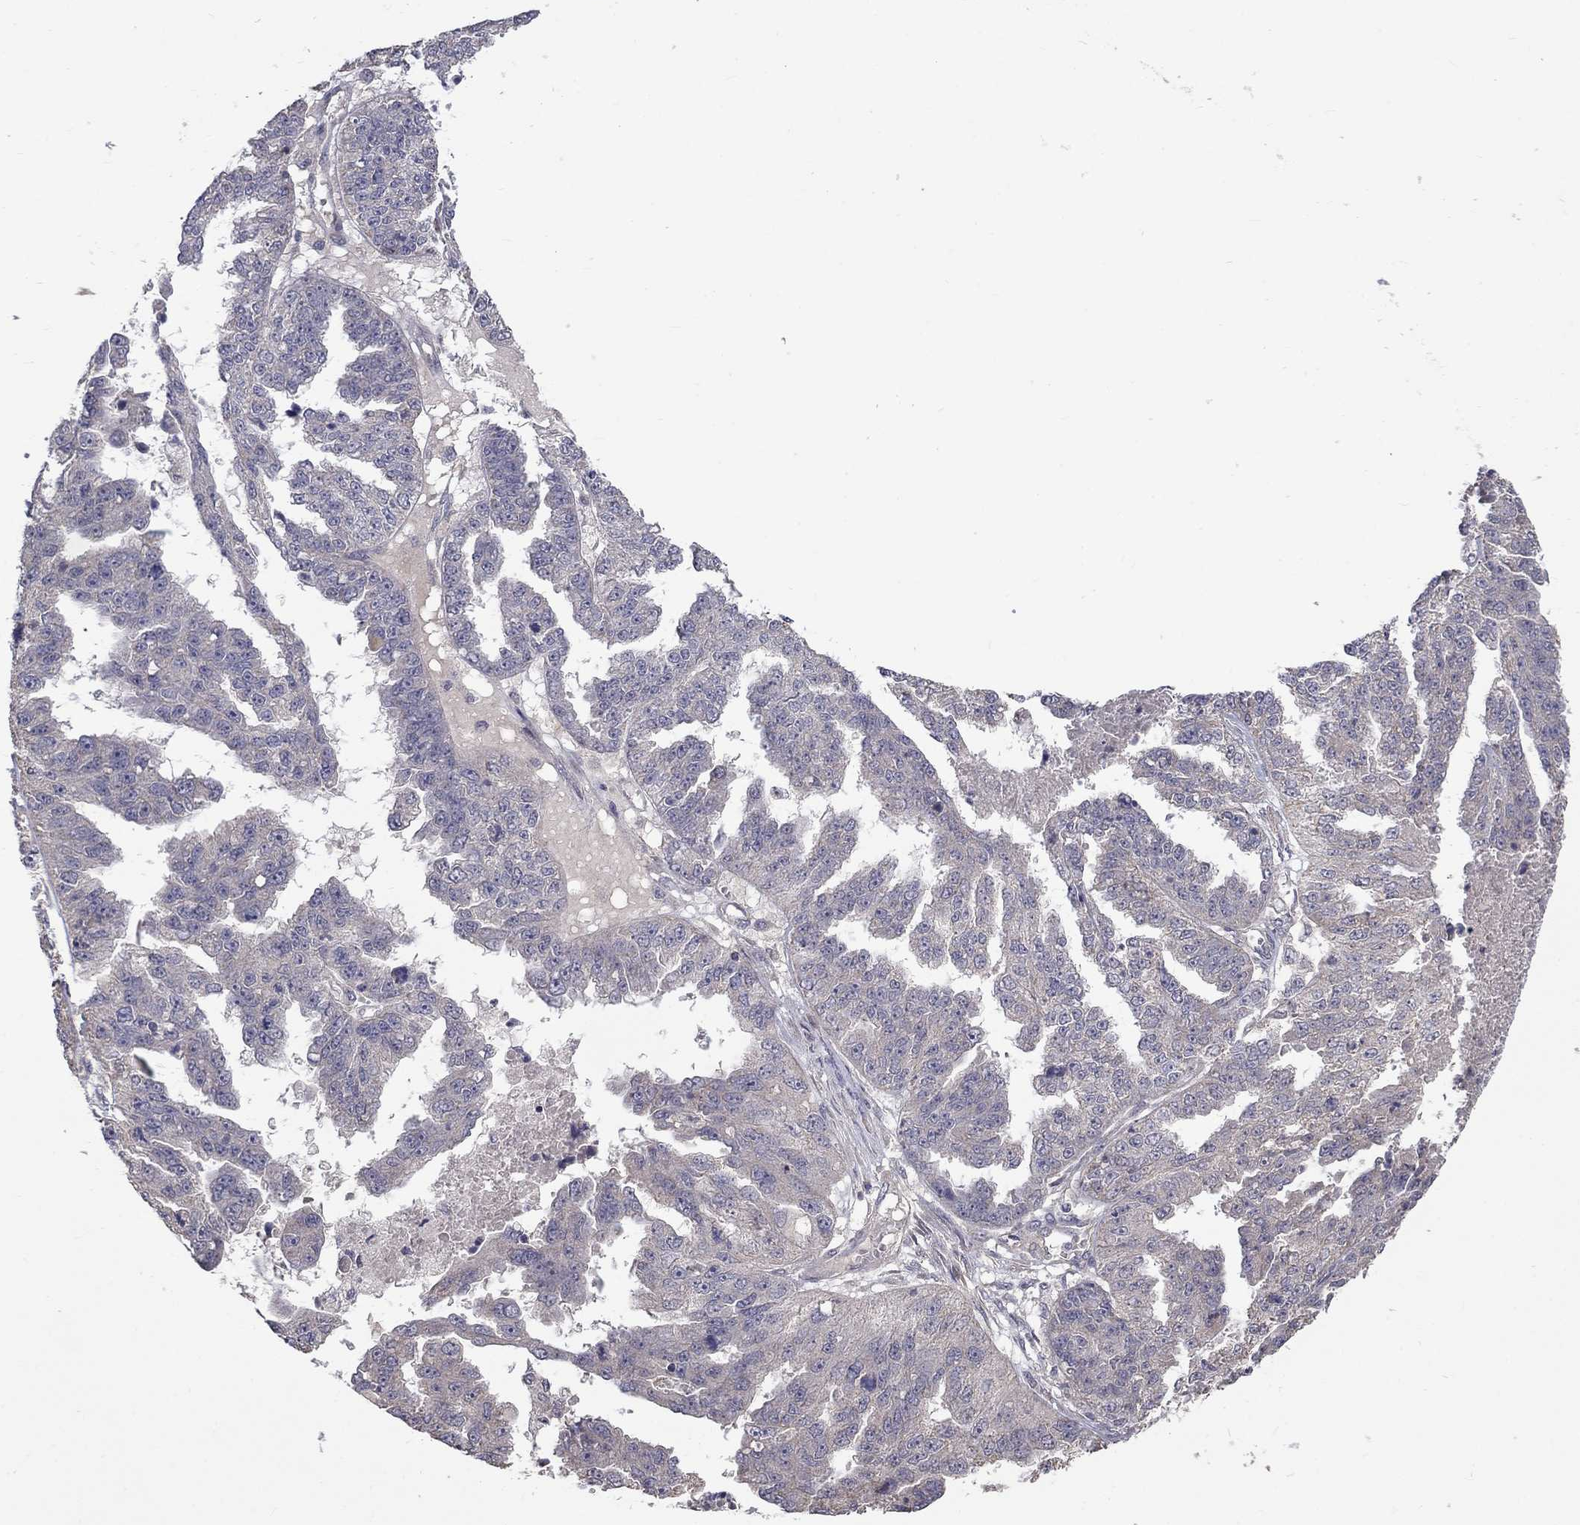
{"staining": {"intensity": "negative", "quantity": "none", "location": "none"}, "tissue": "ovarian cancer", "cell_type": "Tumor cells", "image_type": "cancer", "snomed": [{"axis": "morphology", "description": "Cystadenocarcinoma, serous, NOS"}, {"axis": "topography", "description": "Ovary"}], "caption": "Immunohistochemistry photomicrograph of neoplastic tissue: human ovarian cancer (serous cystadenocarcinoma) stained with DAB reveals no significant protein staining in tumor cells. (DAB IHC, high magnification).", "gene": "SLC39A14", "patient": {"sex": "female", "age": 58}}